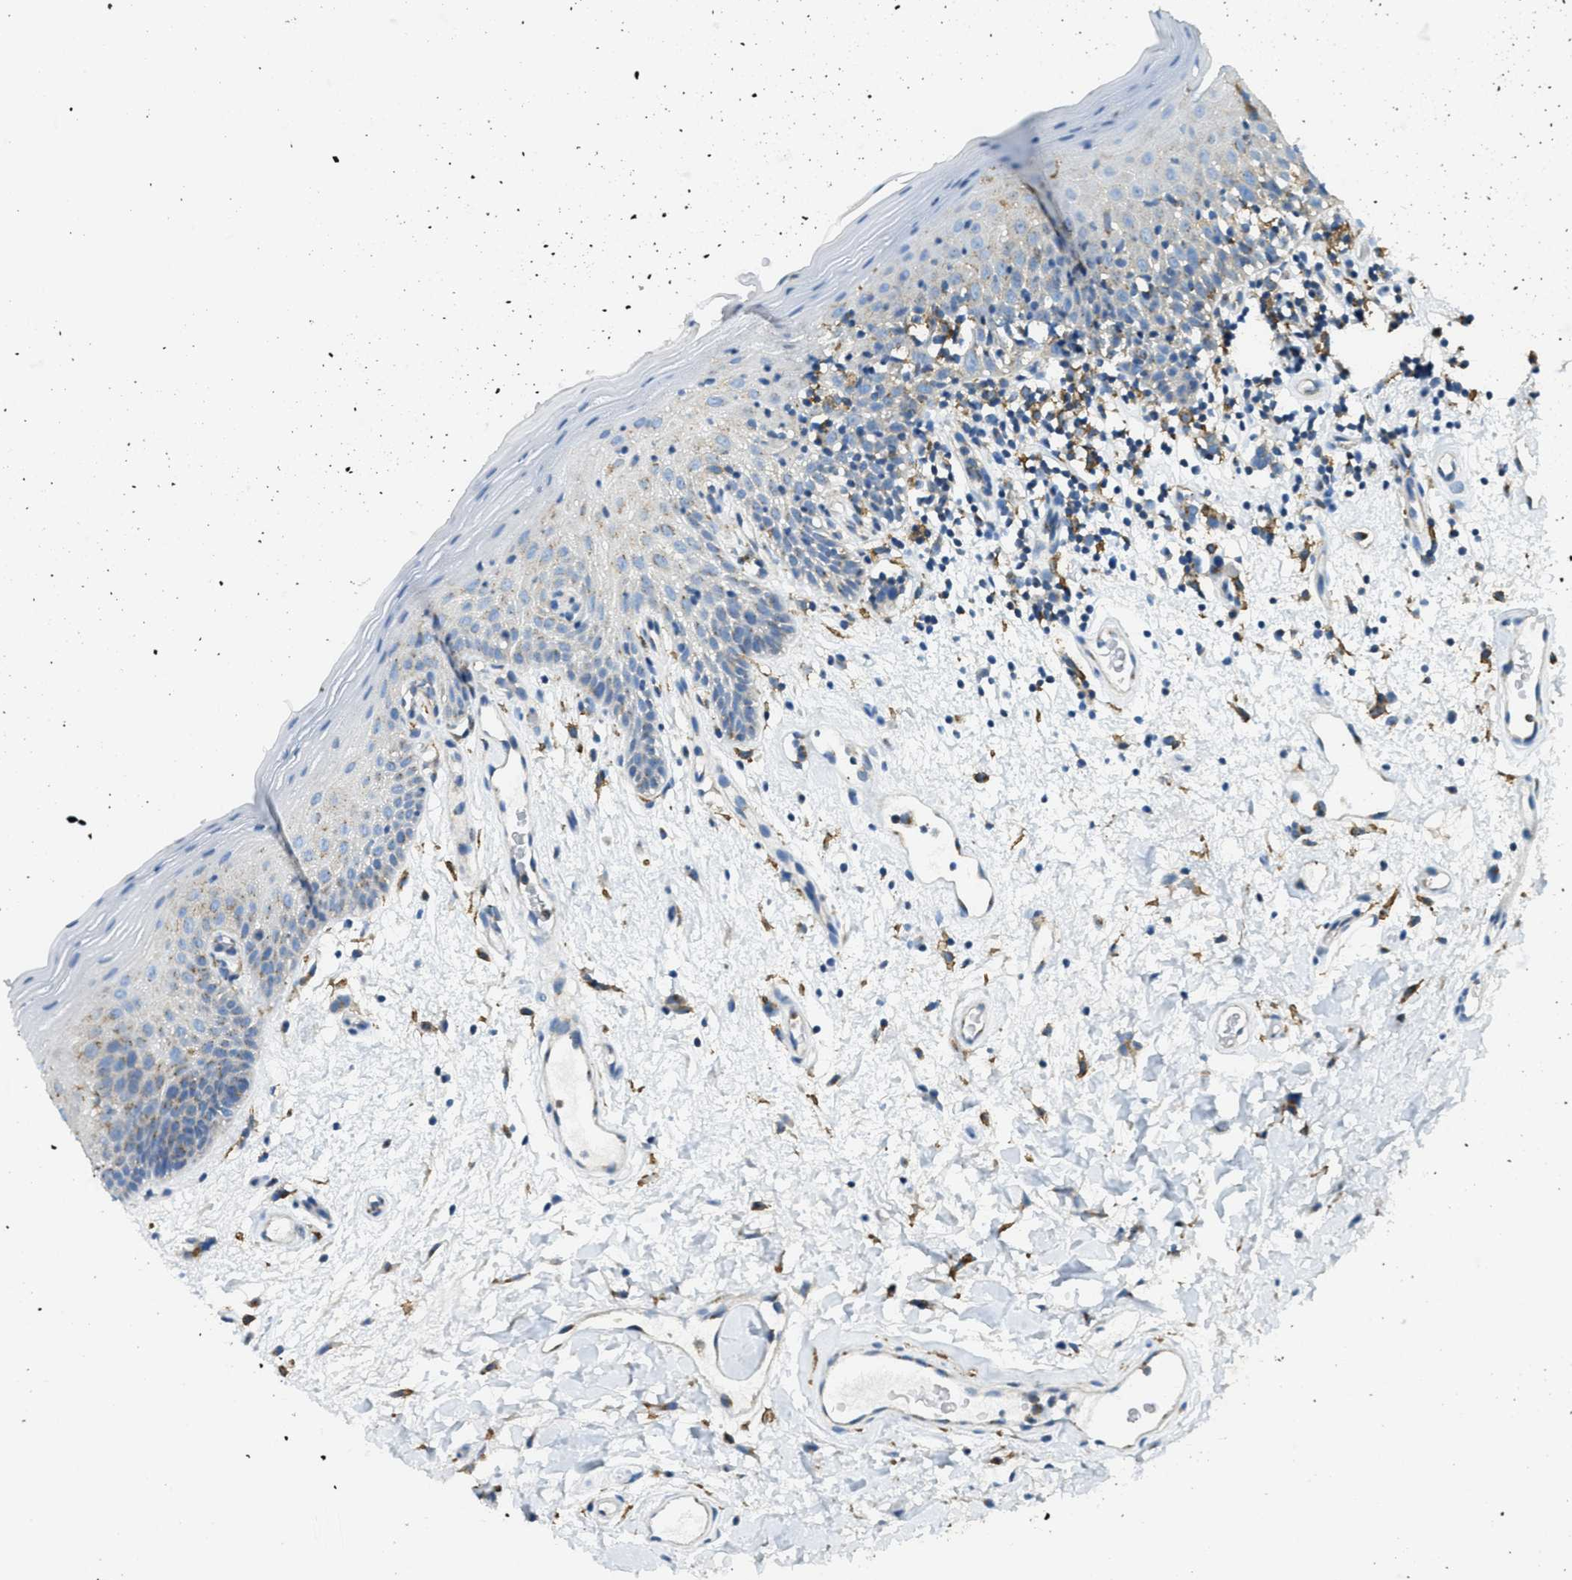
{"staining": {"intensity": "weak", "quantity": "<25%", "location": "cytoplasmic/membranous"}, "tissue": "oral mucosa", "cell_type": "Squamous epithelial cells", "image_type": "normal", "snomed": [{"axis": "morphology", "description": "Normal tissue, NOS"}, {"axis": "morphology", "description": "Squamous cell carcinoma, NOS"}, {"axis": "topography", "description": "Skeletal muscle"}, {"axis": "topography", "description": "Oral tissue"}, {"axis": "topography", "description": "Head-Neck"}], "caption": "A high-resolution image shows immunohistochemistry (IHC) staining of unremarkable oral mucosa, which displays no significant expression in squamous epithelial cells. (Brightfield microscopy of DAB (3,3'-diaminobenzidine) immunohistochemistry (IHC) at high magnification).", "gene": "AP2B1", "patient": {"sex": "male", "age": 71}}